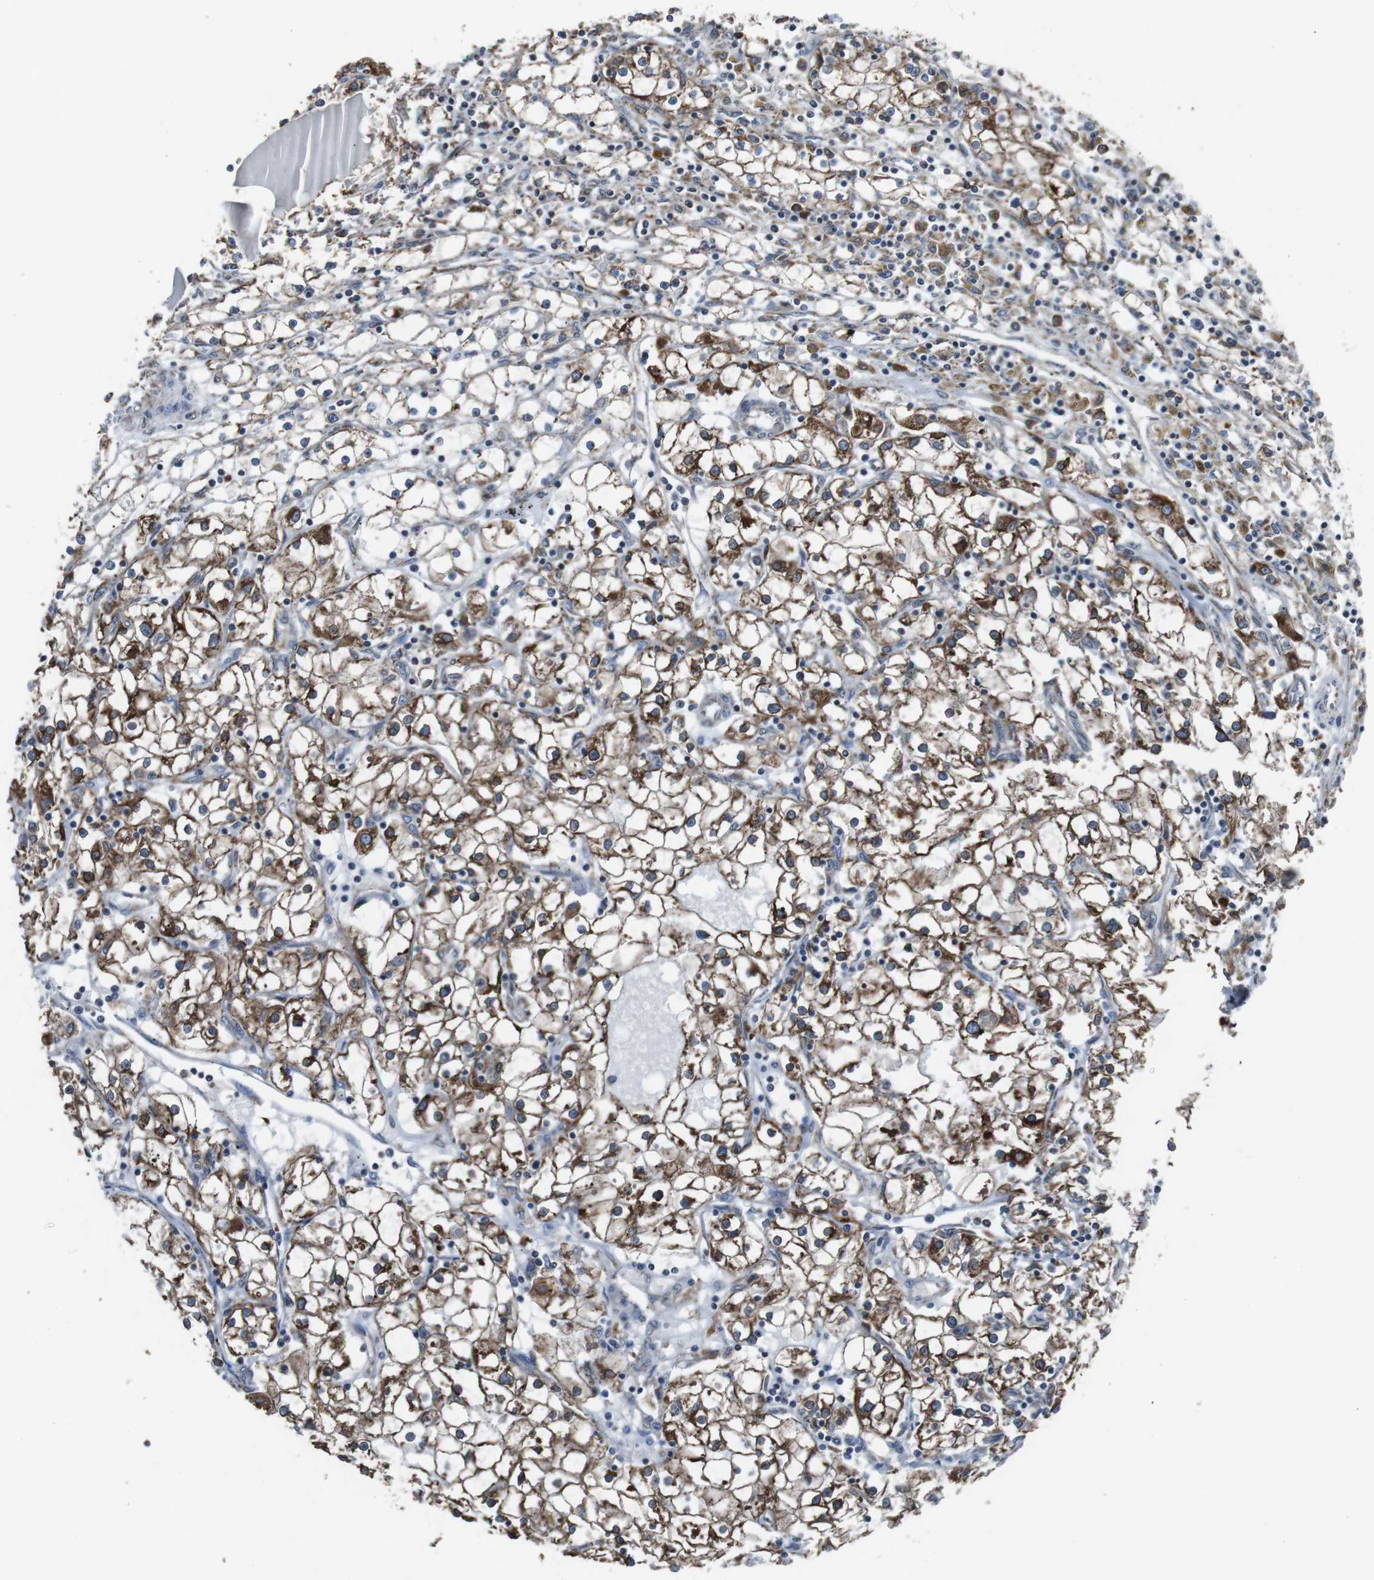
{"staining": {"intensity": "moderate", "quantity": ">75%", "location": "cytoplasmic/membranous"}, "tissue": "renal cancer", "cell_type": "Tumor cells", "image_type": "cancer", "snomed": [{"axis": "morphology", "description": "Adenocarcinoma, NOS"}, {"axis": "topography", "description": "Kidney"}], "caption": "This micrograph shows immunohistochemistry staining of human adenocarcinoma (renal), with medium moderate cytoplasmic/membranous positivity in approximately >75% of tumor cells.", "gene": "CISD2", "patient": {"sex": "male", "age": 56}}